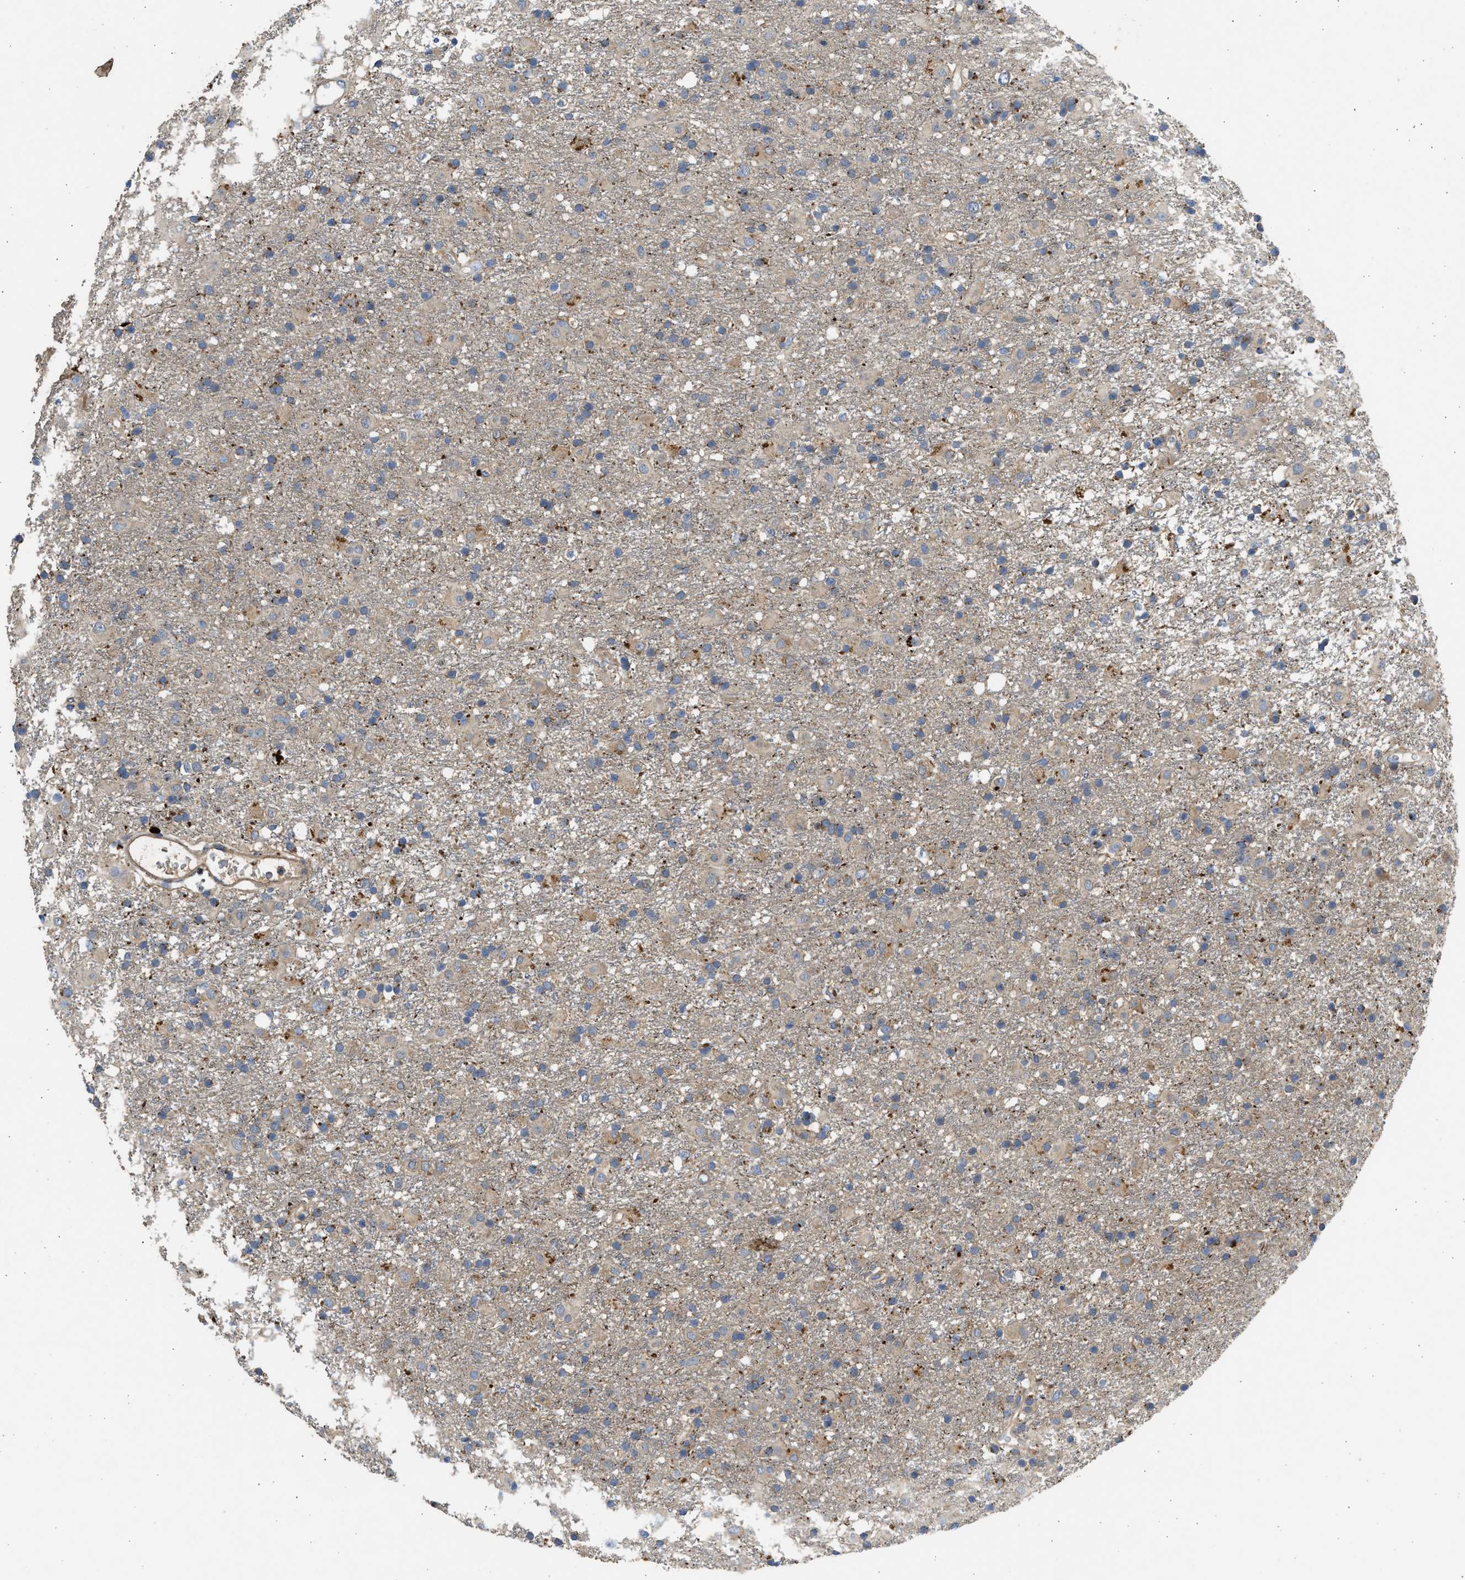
{"staining": {"intensity": "weak", "quantity": ">75%", "location": "cytoplasmic/membranous"}, "tissue": "glioma", "cell_type": "Tumor cells", "image_type": "cancer", "snomed": [{"axis": "morphology", "description": "Glioma, malignant, Low grade"}, {"axis": "topography", "description": "Brain"}], "caption": "Protein staining displays weak cytoplasmic/membranous staining in about >75% of tumor cells in glioma. Using DAB (3,3'-diaminobenzidine) (brown) and hematoxylin (blue) stains, captured at high magnification using brightfield microscopy.", "gene": "CSRNP2", "patient": {"sex": "male", "age": 65}}